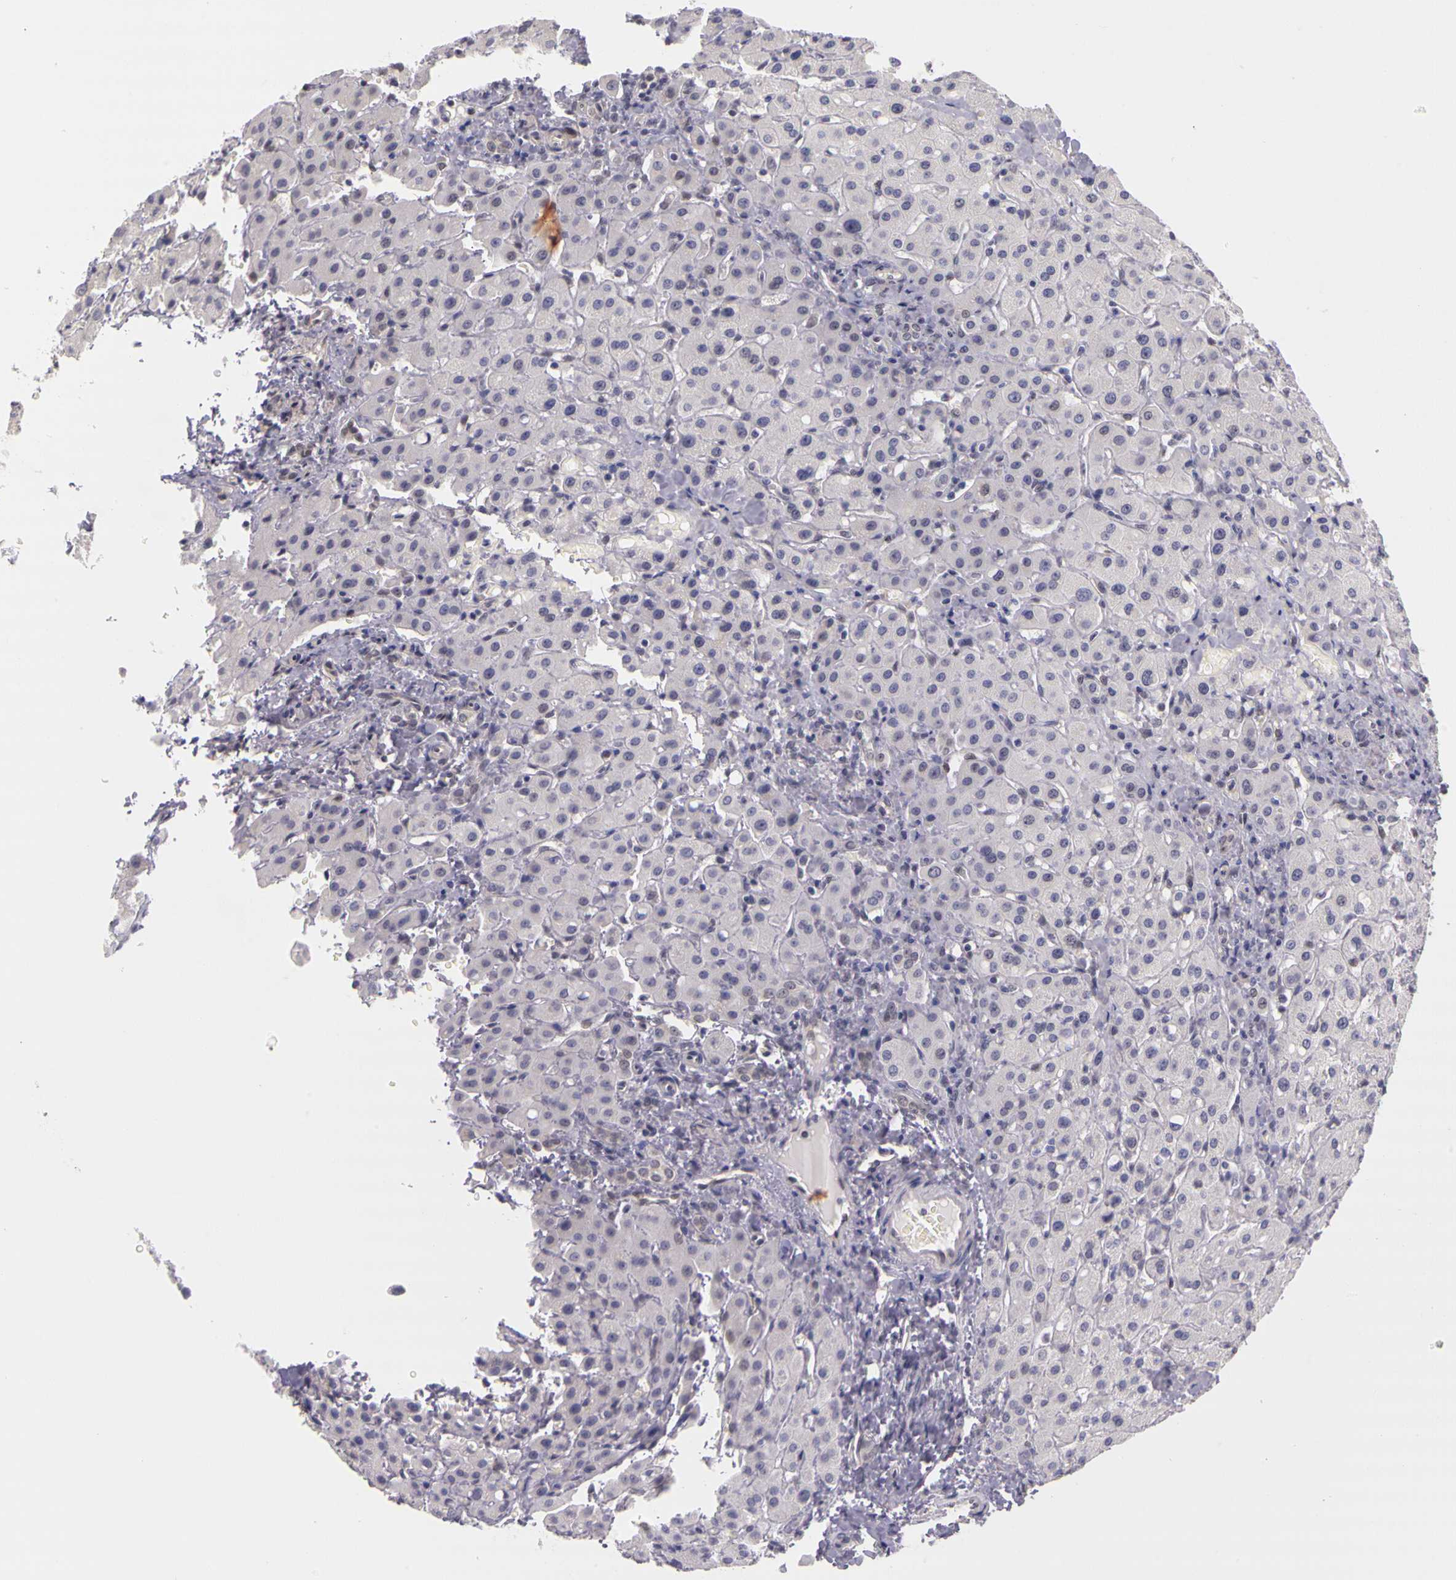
{"staining": {"intensity": "weak", "quantity": "25%-75%", "location": "nuclear"}, "tissue": "liver", "cell_type": "Cholangiocytes", "image_type": "normal", "snomed": [{"axis": "morphology", "description": "Normal tissue, NOS"}, {"axis": "topography", "description": "Liver"}], "caption": "Protein staining by immunohistochemistry exhibits weak nuclear staining in about 25%-75% of cholangiocytes in unremarkable liver. The protein is stained brown, and the nuclei are stained in blue (DAB IHC with brightfield microscopy, high magnification).", "gene": "WDR13", "patient": {"sex": "female", "age": 27}}